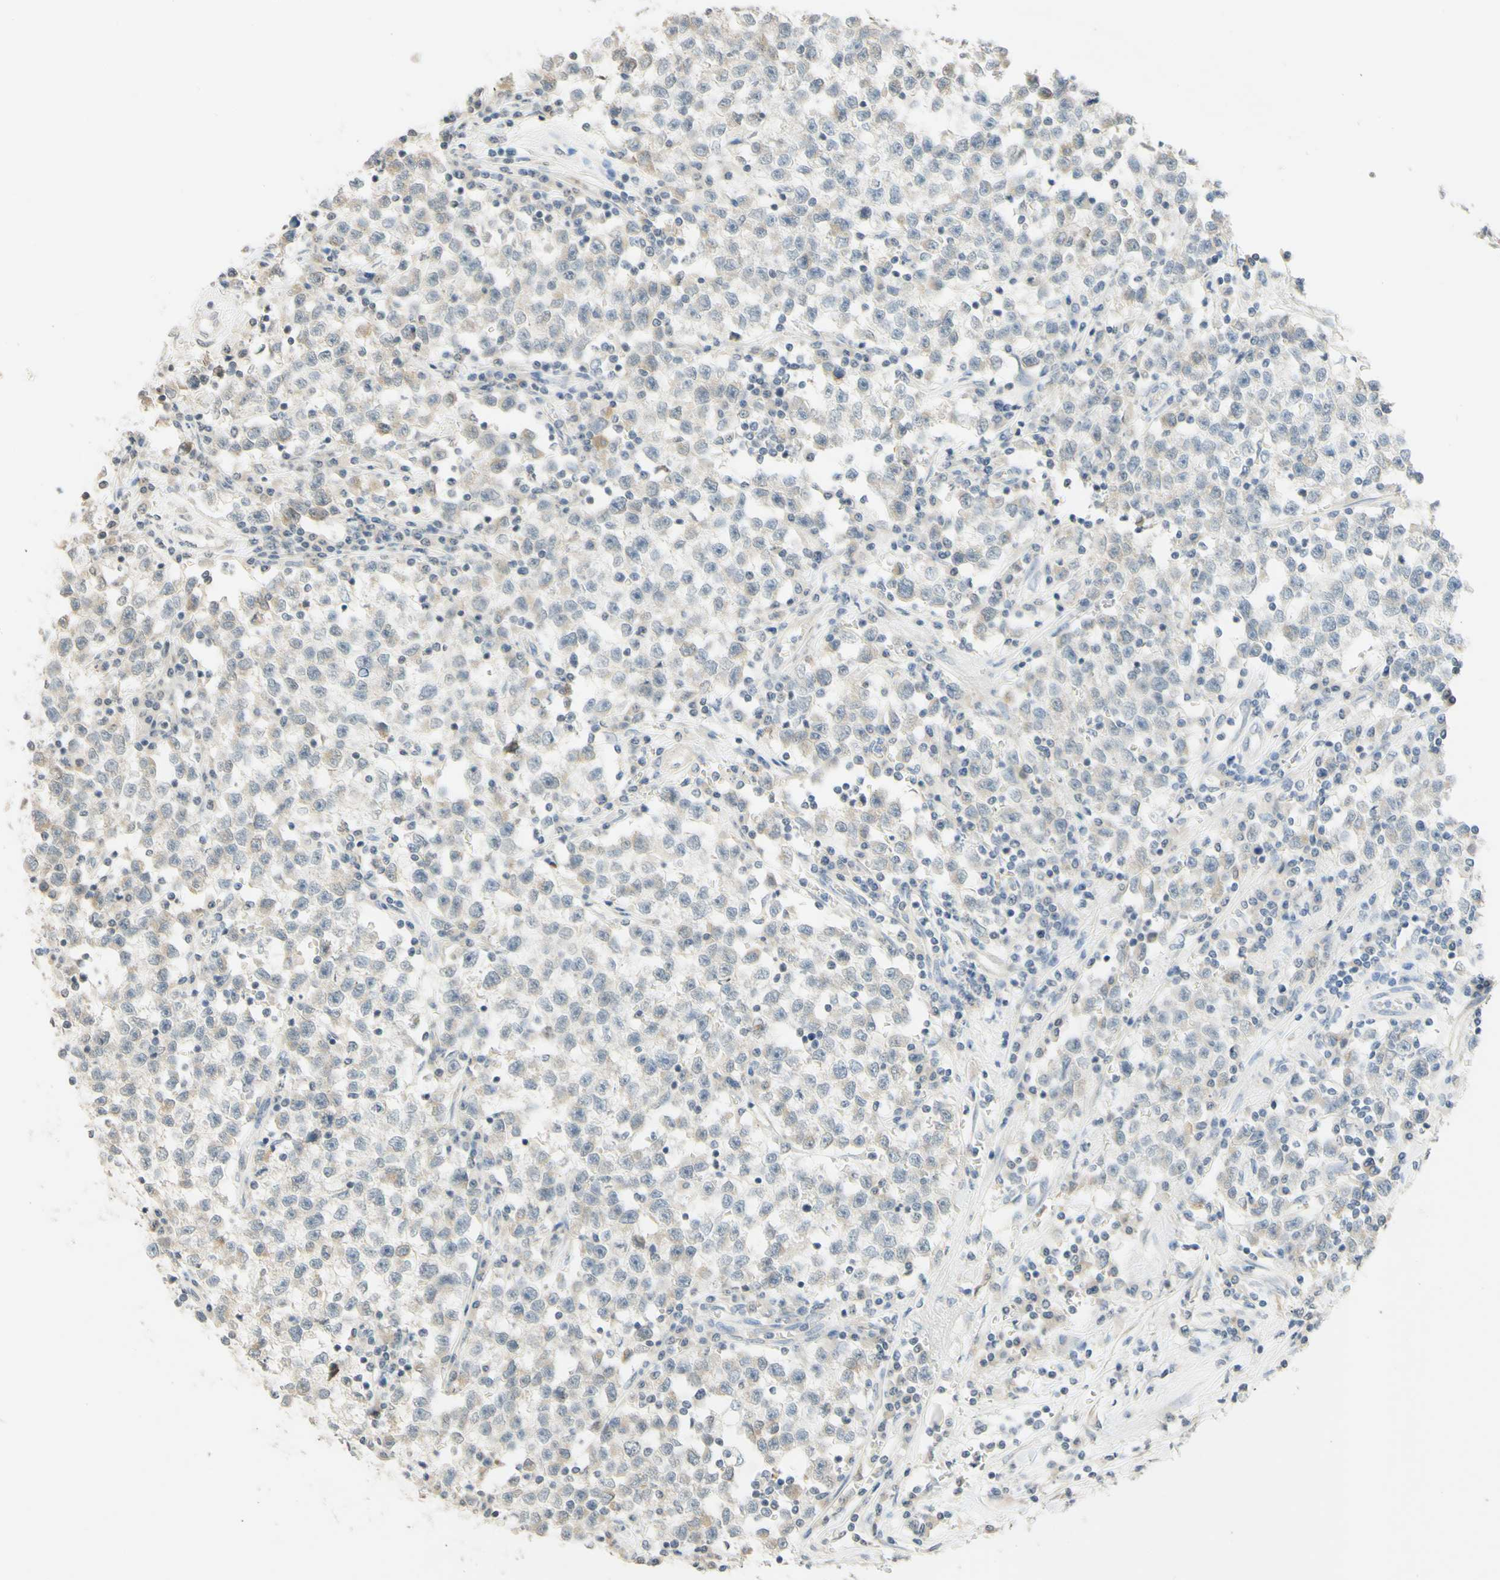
{"staining": {"intensity": "weak", "quantity": "<25%", "location": "cytoplasmic/membranous"}, "tissue": "testis cancer", "cell_type": "Tumor cells", "image_type": "cancer", "snomed": [{"axis": "morphology", "description": "Seminoma, NOS"}, {"axis": "topography", "description": "Testis"}], "caption": "Immunohistochemistry micrograph of neoplastic tissue: testis cancer stained with DAB exhibits no significant protein expression in tumor cells. (DAB IHC with hematoxylin counter stain).", "gene": "MAG", "patient": {"sex": "male", "age": 22}}